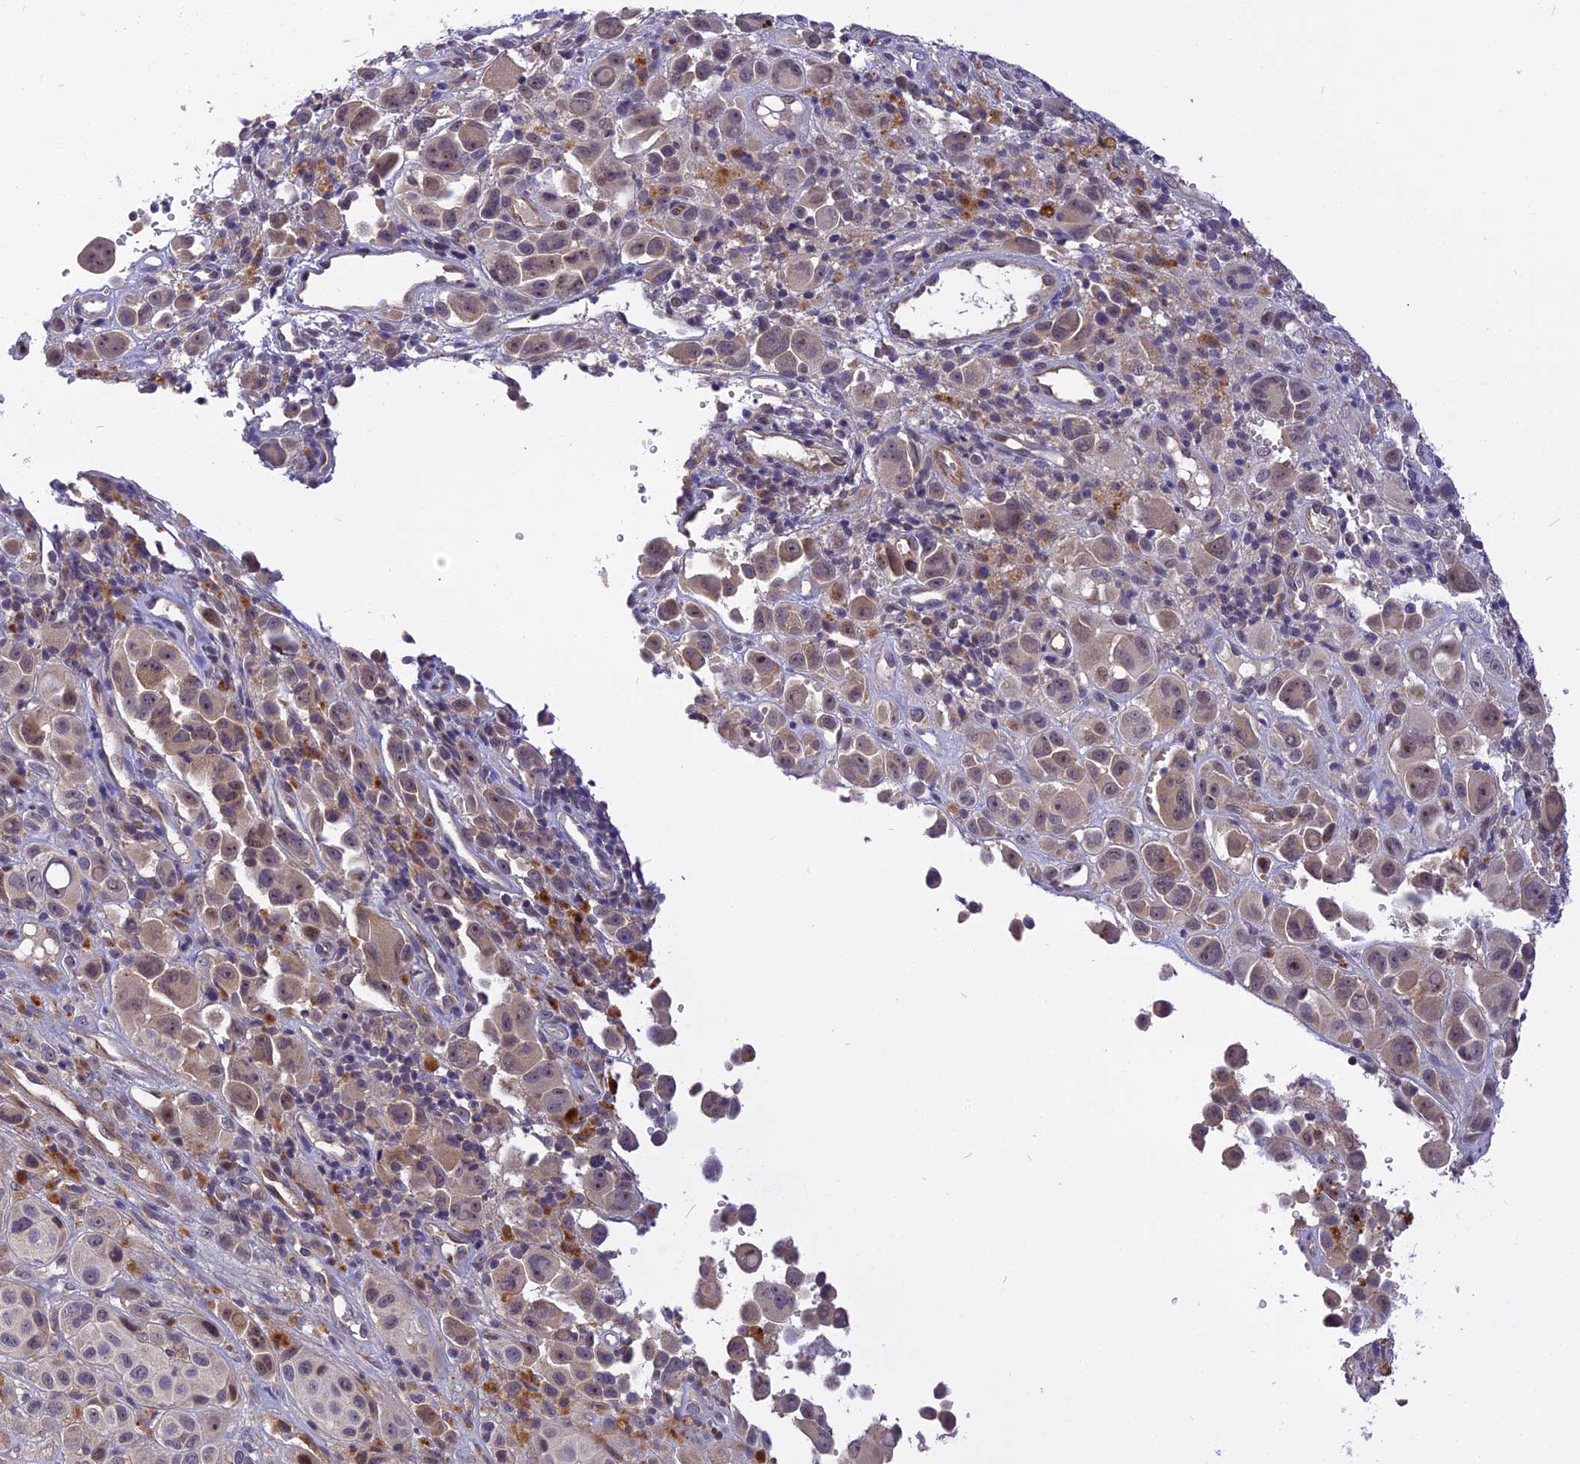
{"staining": {"intensity": "weak", "quantity": "25%-75%", "location": "cytoplasmic/membranous"}, "tissue": "melanoma", "cell_type": "Tumor cells", "image_type": "cancer", "snomed": [{"axis": "morphology", "description": "Malignant melanoma, NOS"}, {"axis": "topography", "description": "Skin of trunk"}], "caption": "Immunohistochemistry staining of melanoma, which reveals low levels of weak cytoplasmic/membranous expression in approximately 25%-75% of tumor cells indicating weak cytoplasmic/membranous protein positivity. The staining was performed using DAB (3,3'-diaminobenzidine) (brown) for protein detection and nuclei were counterstained in hematoxylin (blue).", "gene": "FNIP2", "patient": {"sex": "male", "age": 71}}